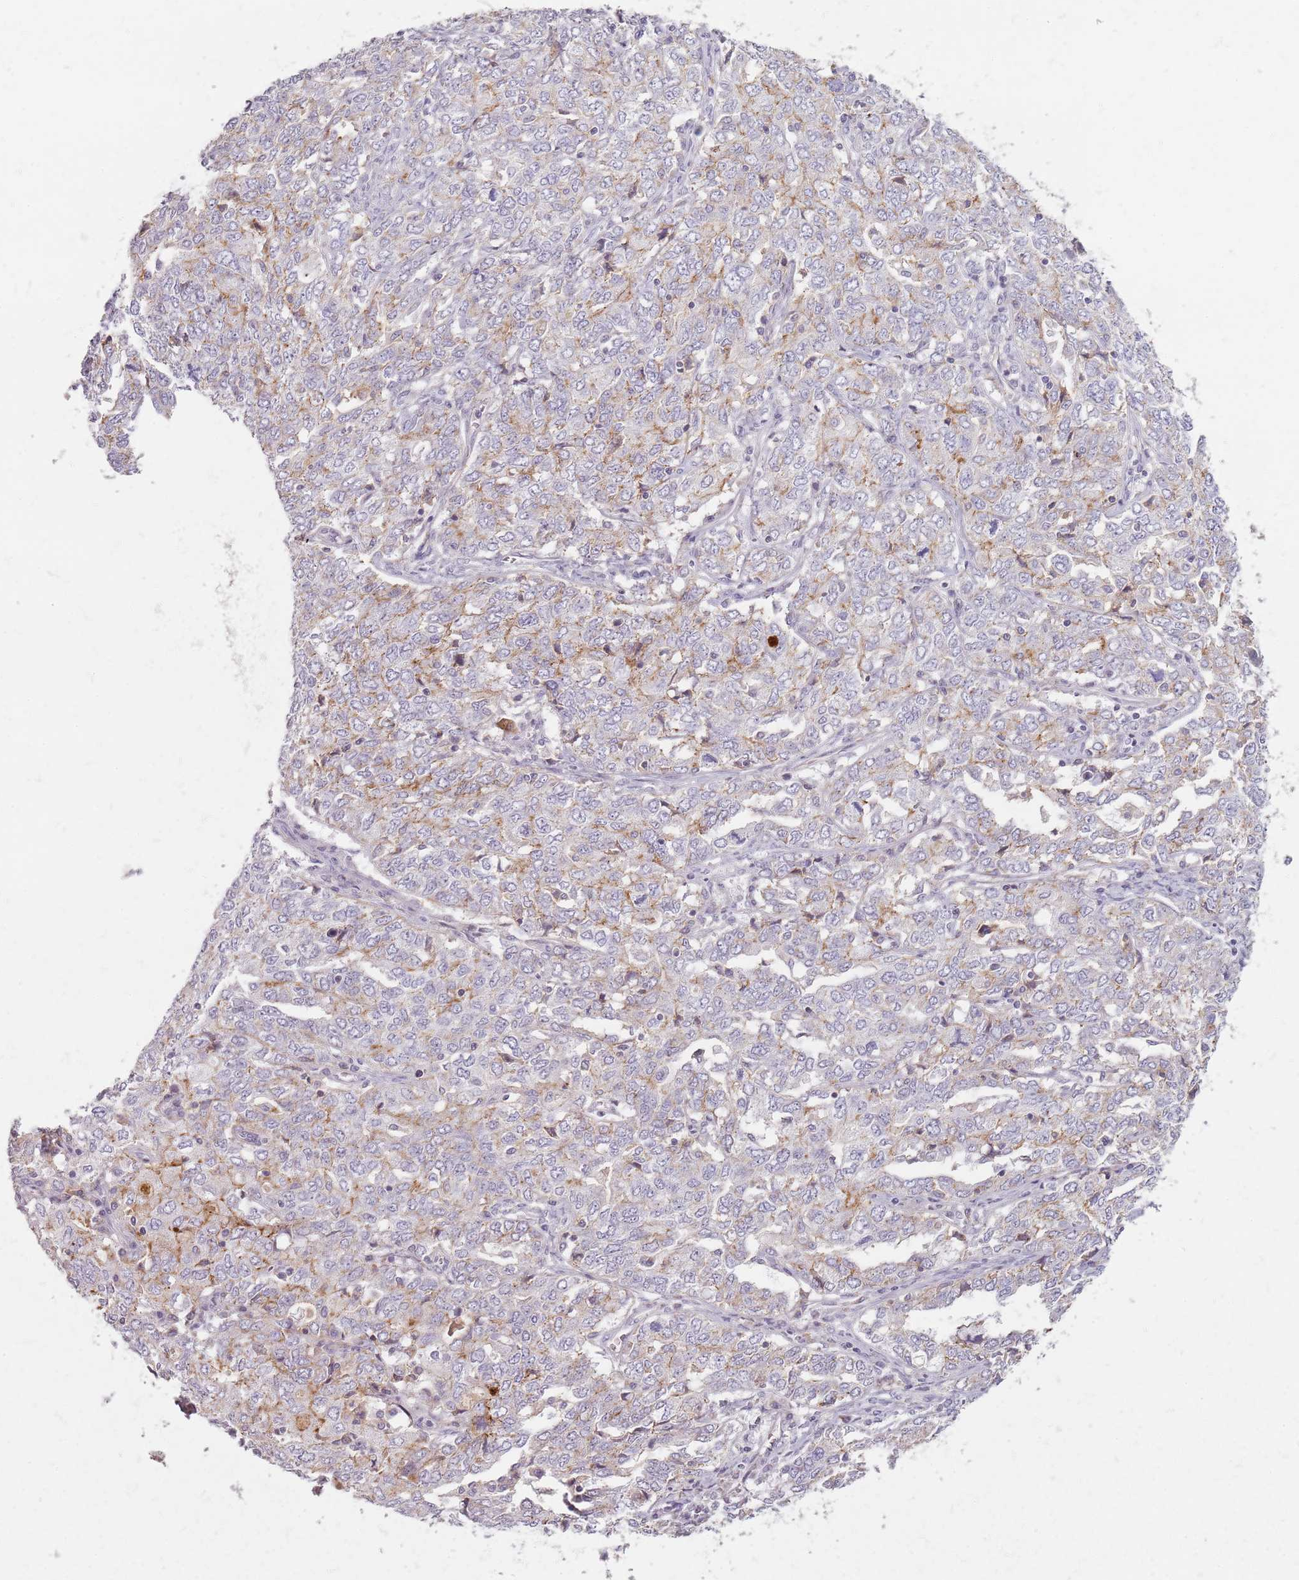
{"staining": {"intensity": "negative", "quantity": "none", "location": "none"}, "tissue": "ovarian cancer", "cell_type": "Tumor cells", "image_type": "cancer", "snomed": [{"axis": "morphology", "description": "Carcinoma, endometroid"}, {"axis": "topography", "description": "Ovary"}], "caption": "Protein analysis of ovarian endometroid carcinoma exhibits no significant expression in tumor cells.", "gene": "SYNGR3", "patient": {"sex": "female", "age": 62}}